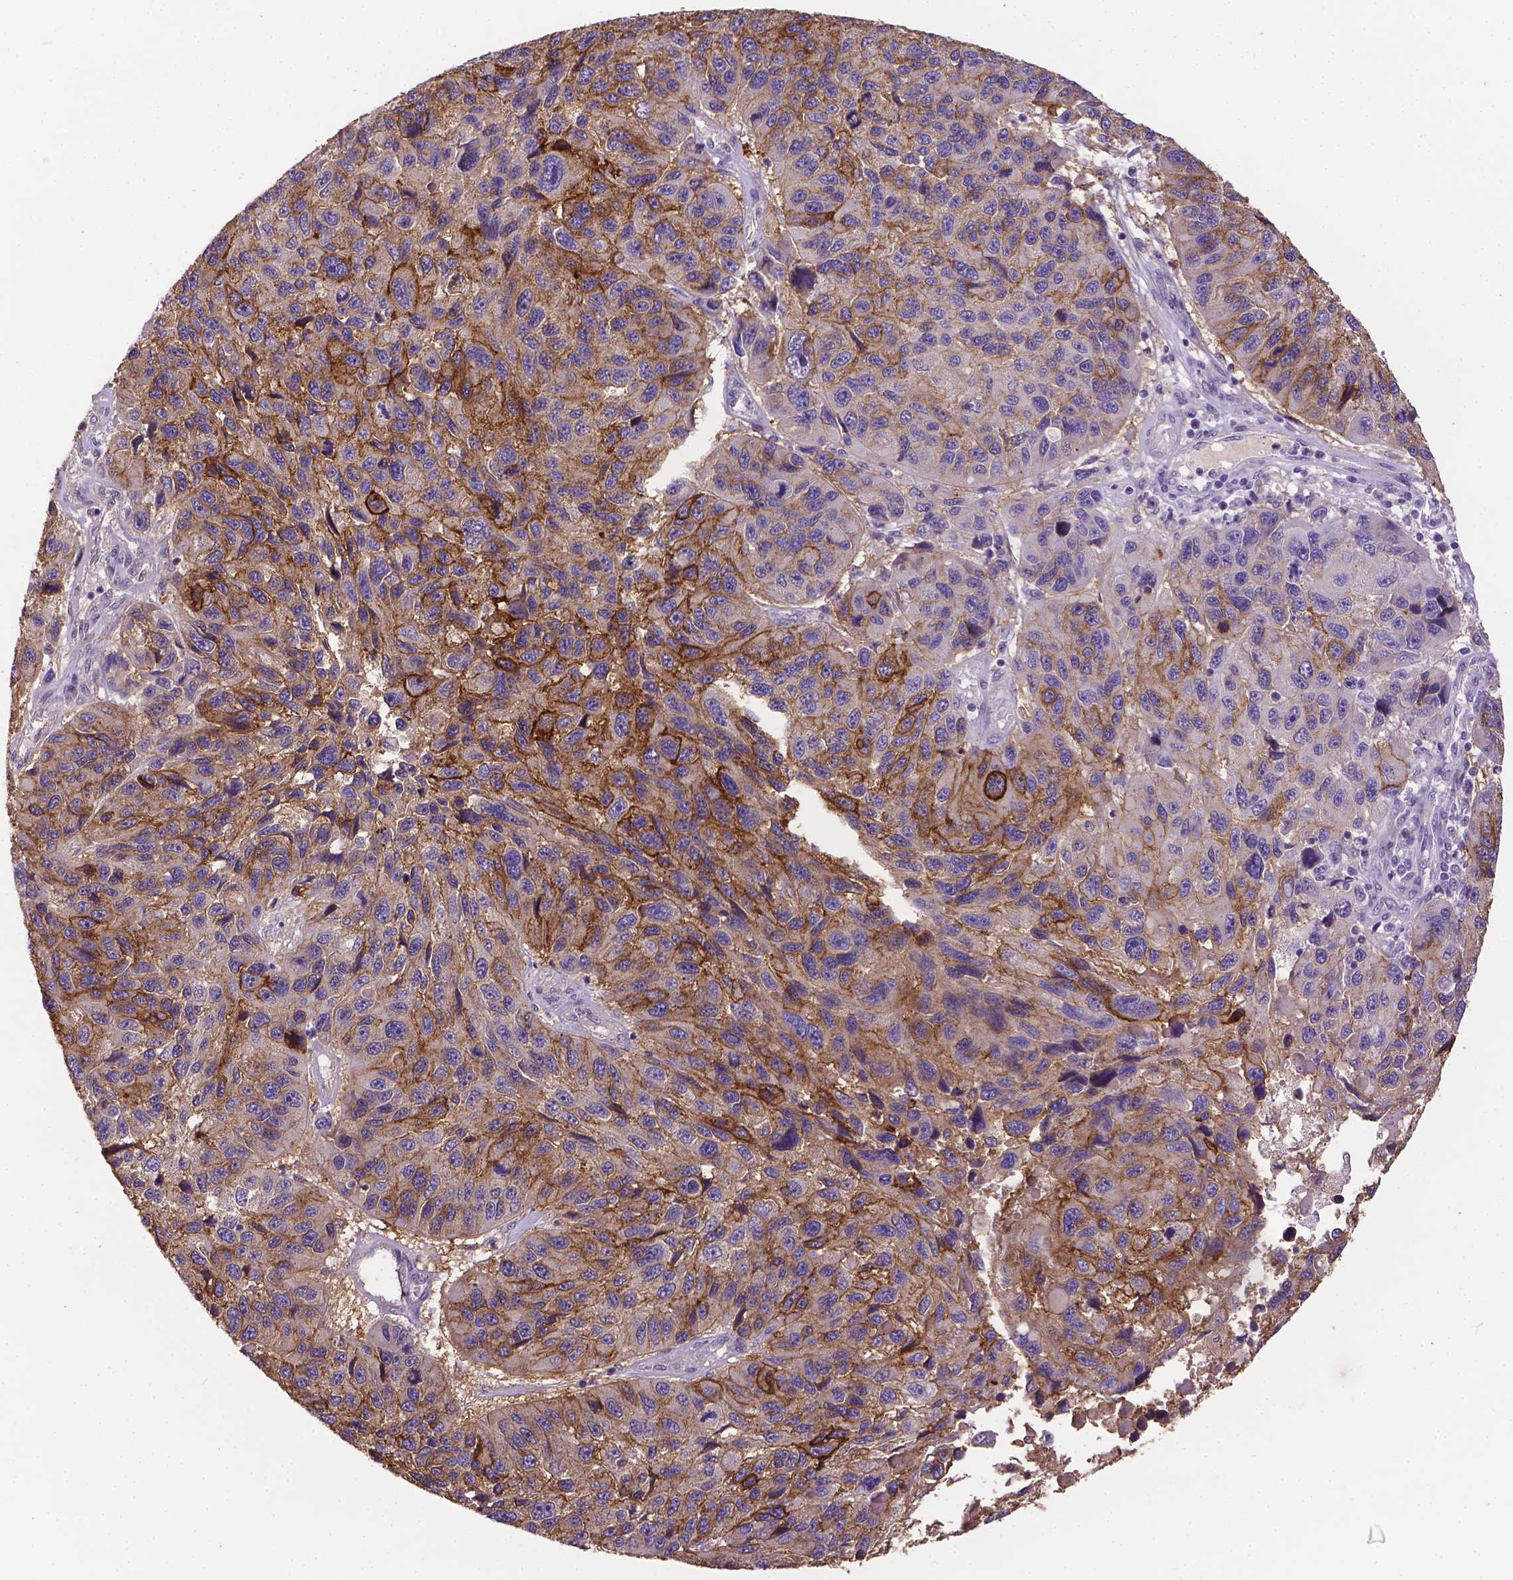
{"staining": {"intensity": "moderate", "quantity": "<25%", "location": "cytoplasmic/membranous"}, "tissue": "melanoma", "cell_type": "Tumor cells", "image_type": "cancer", "snomed": [{"axis": "morphology", "description": "Malignant melanoma, NOS"}, {"axis": "topography", "description": "Skin"}], "caption": "Tumor cells display low levels of moderate cytoplasmic/membranous positivity in about <25% of cells in melanoma.", "gene": "CPM", "patient": {"sex": "male", "age": 53}}